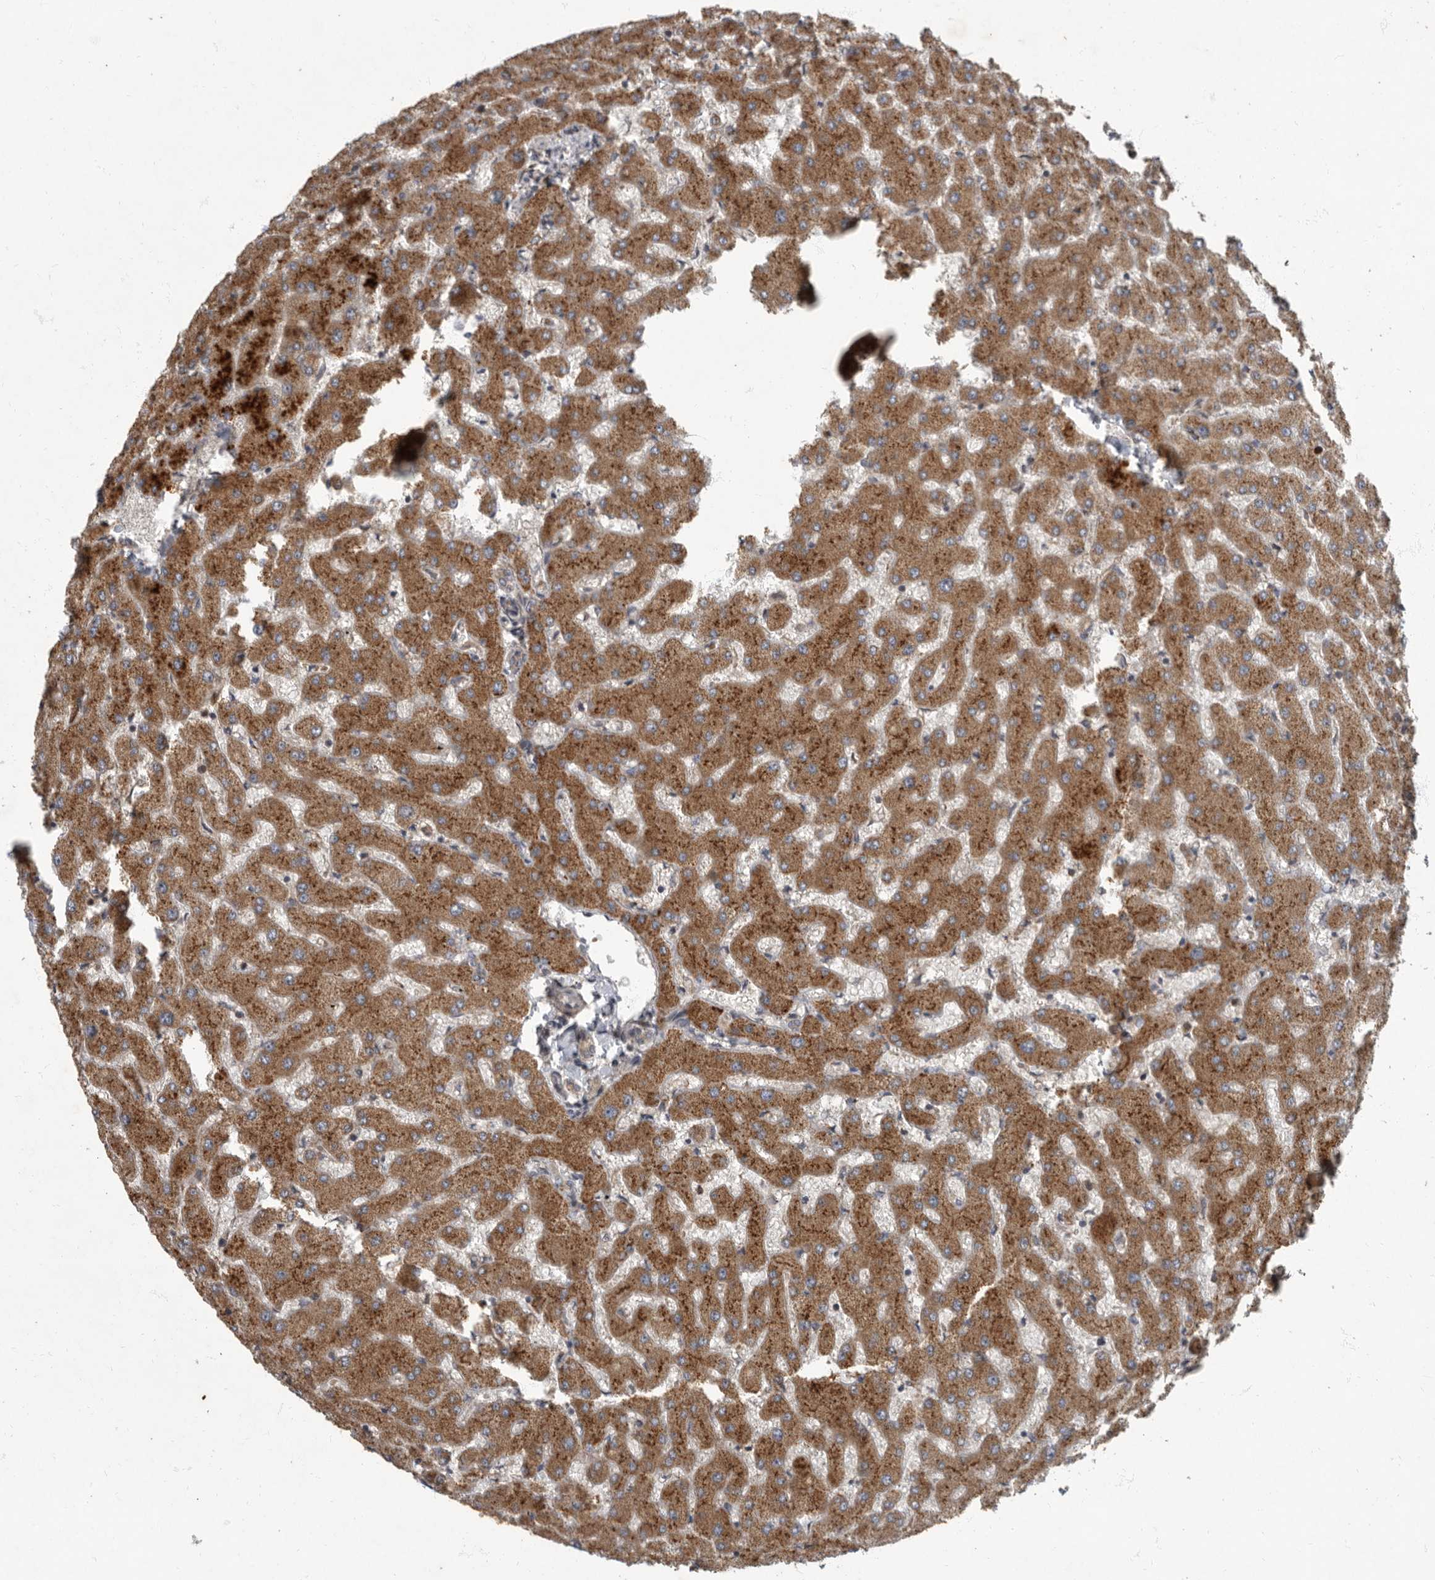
{"staining": {"intensity": "weak", "quantity": "<25%", "location": "cytoplasmic/membranous"}, "tissue": "liver", "cell_type": "Cholangiocytes", "image_type": "normal", "snomed": [{"axis": "morphology", "description": "Normal tissue, NOS"}, {"axis": "topography", "description": "Liver"}], "caption": "Immunohistochemistry image of benign human liver stained for a protein (brown), which exhibits no staining in cholangiocytes.", "gene": "IQCK", "patient": {"sex": "female", "age": 63}}